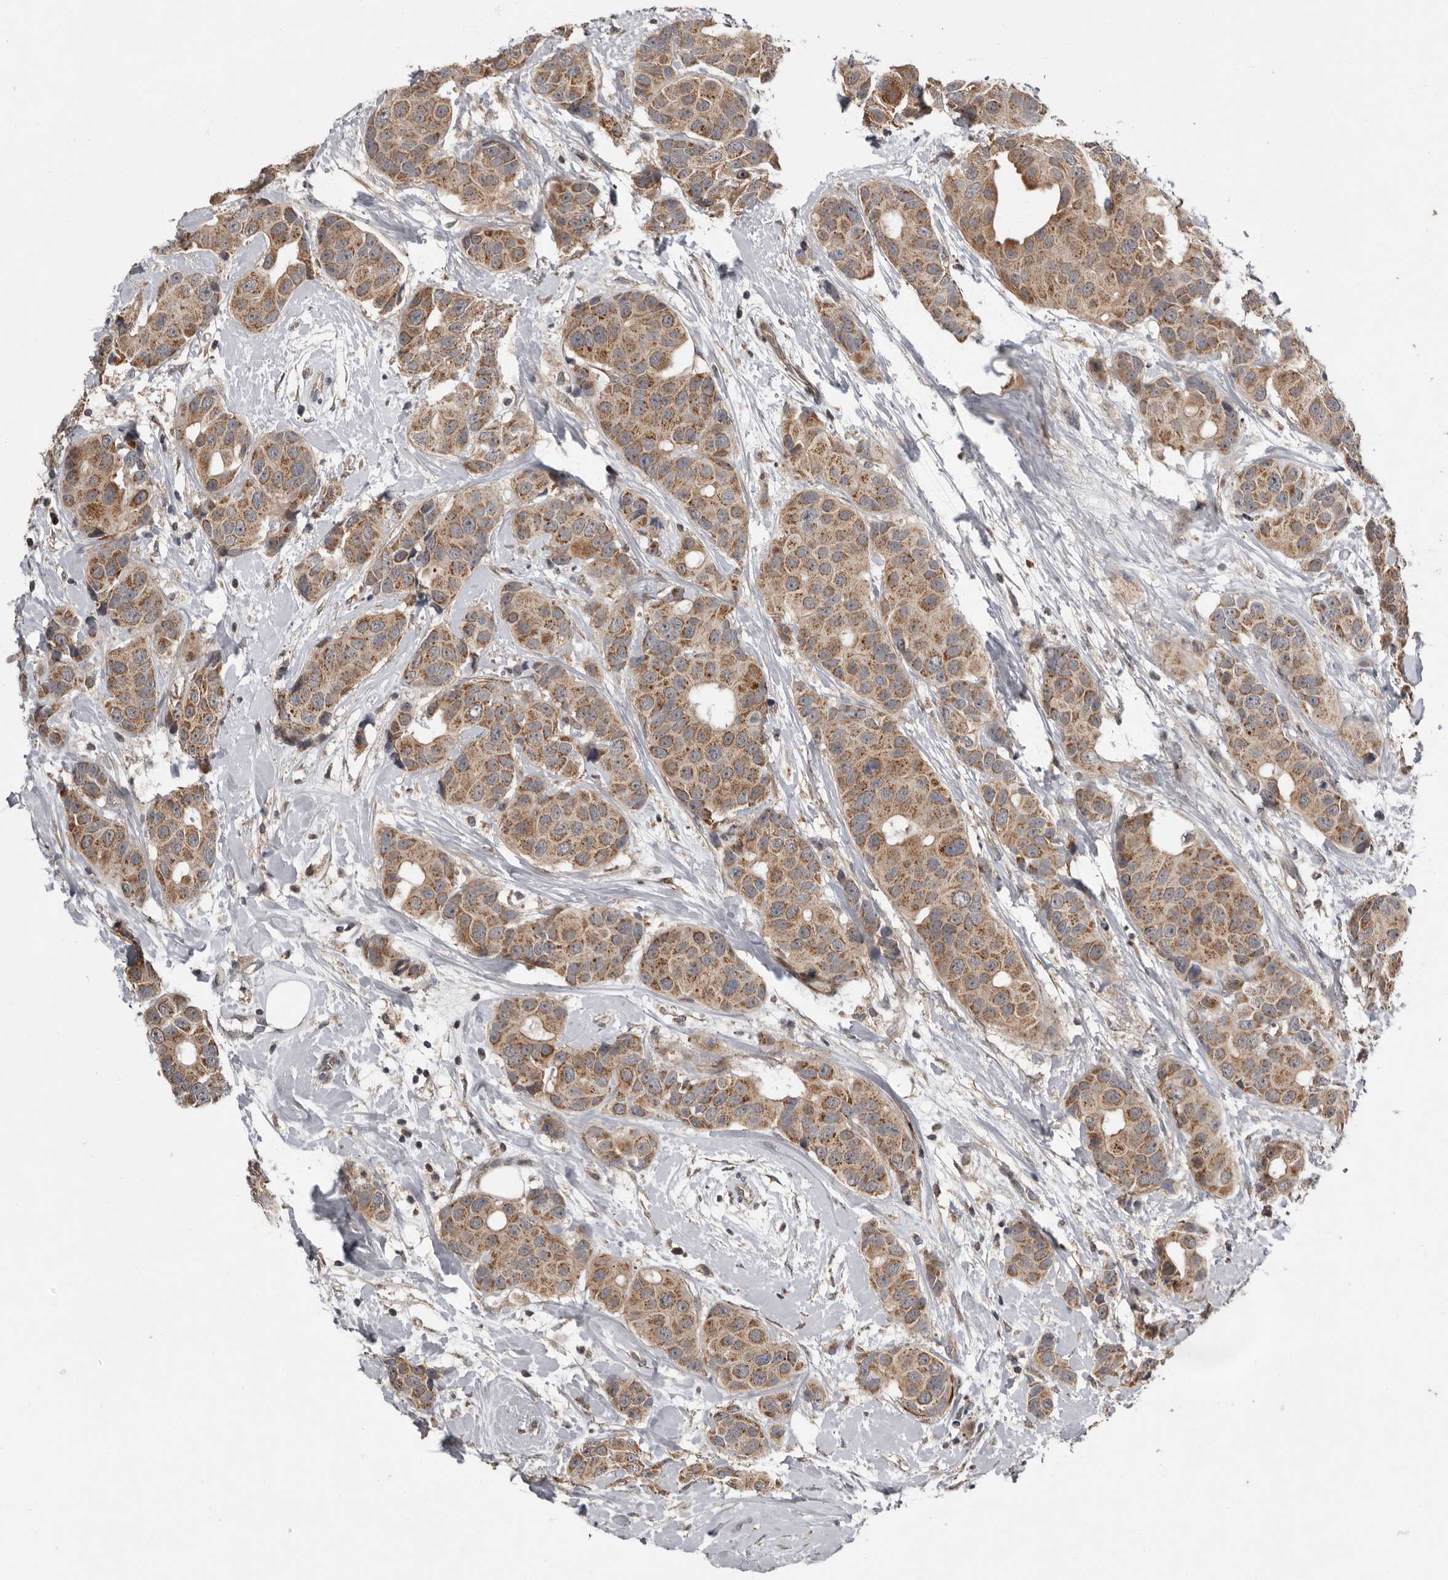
{"staining": {"intensity": "moderate", "quantity": ">75%", "location": "cytoplasmic/membranous"}, "tissue": "breast cancer", "cell_type": "Tumor cells", "image_type": "cancer", "snomed": [{"axis": "morphology", "description": "Normal tissue, NOS"}, {"axis": "morphology", "description": "Duct carcinoma"}, {"axis": "topography", "description": "Breast"}], "caption": "Breast intraductal carcinoma tissue displays moderate cytoplasmic/membranous staining in approximately >75% of tumor cells, visualized by immunohistochemistry. The staining was performed using DAB (3,3'-diaminobenzidine), with brown indicating positive protein expression. Nuclei are stained blue with hematoxylin.", "gene": "FGFR4", "patient": {"sex": "female", "age": 39}}